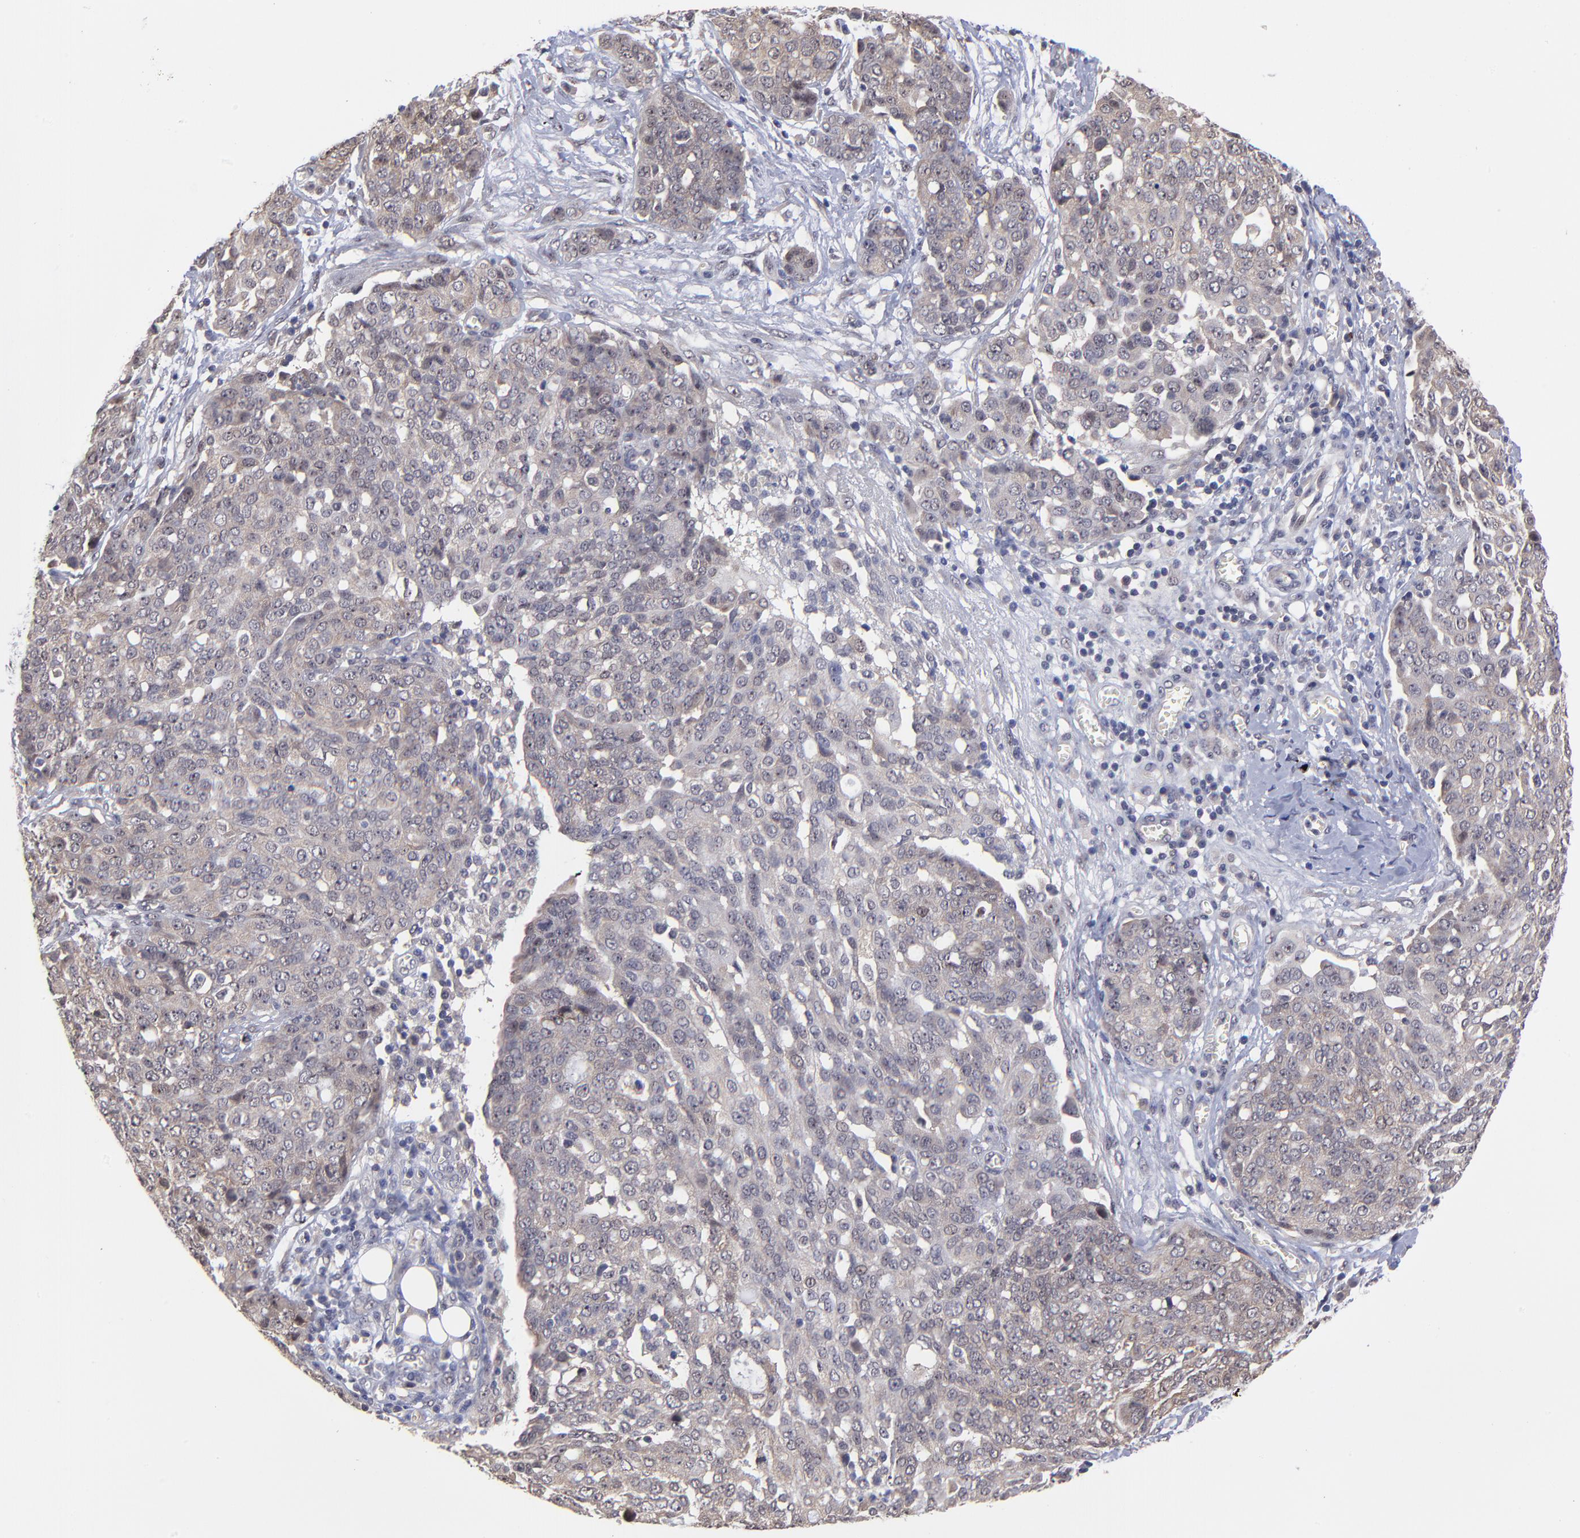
{"staining": {"intensity": "moderate", "quantity": ">75%", "location": "cytoplasmic/membranous"}, "tissue": "ovarian cancer", "cell_type": "Tumor cells", "image_type": "cancer", "snomed": [{"axis": "morphology", "description": "Cystadenocarcinoma, serous, NOS"}, {"axis": "topography", "description": "Soft tissue"}, {"axis": "topography", "description": "Ovary"}], "caption": "Human ovarian cancer (serous cystadenocarcinoma) stained with a brown dye exhibits moderate cytoplasmic/membranous positive positivity in approximately >75% of tumor cells.", "gene": "UBE2E3", "patient": {"sex": "female", "age": 57}}